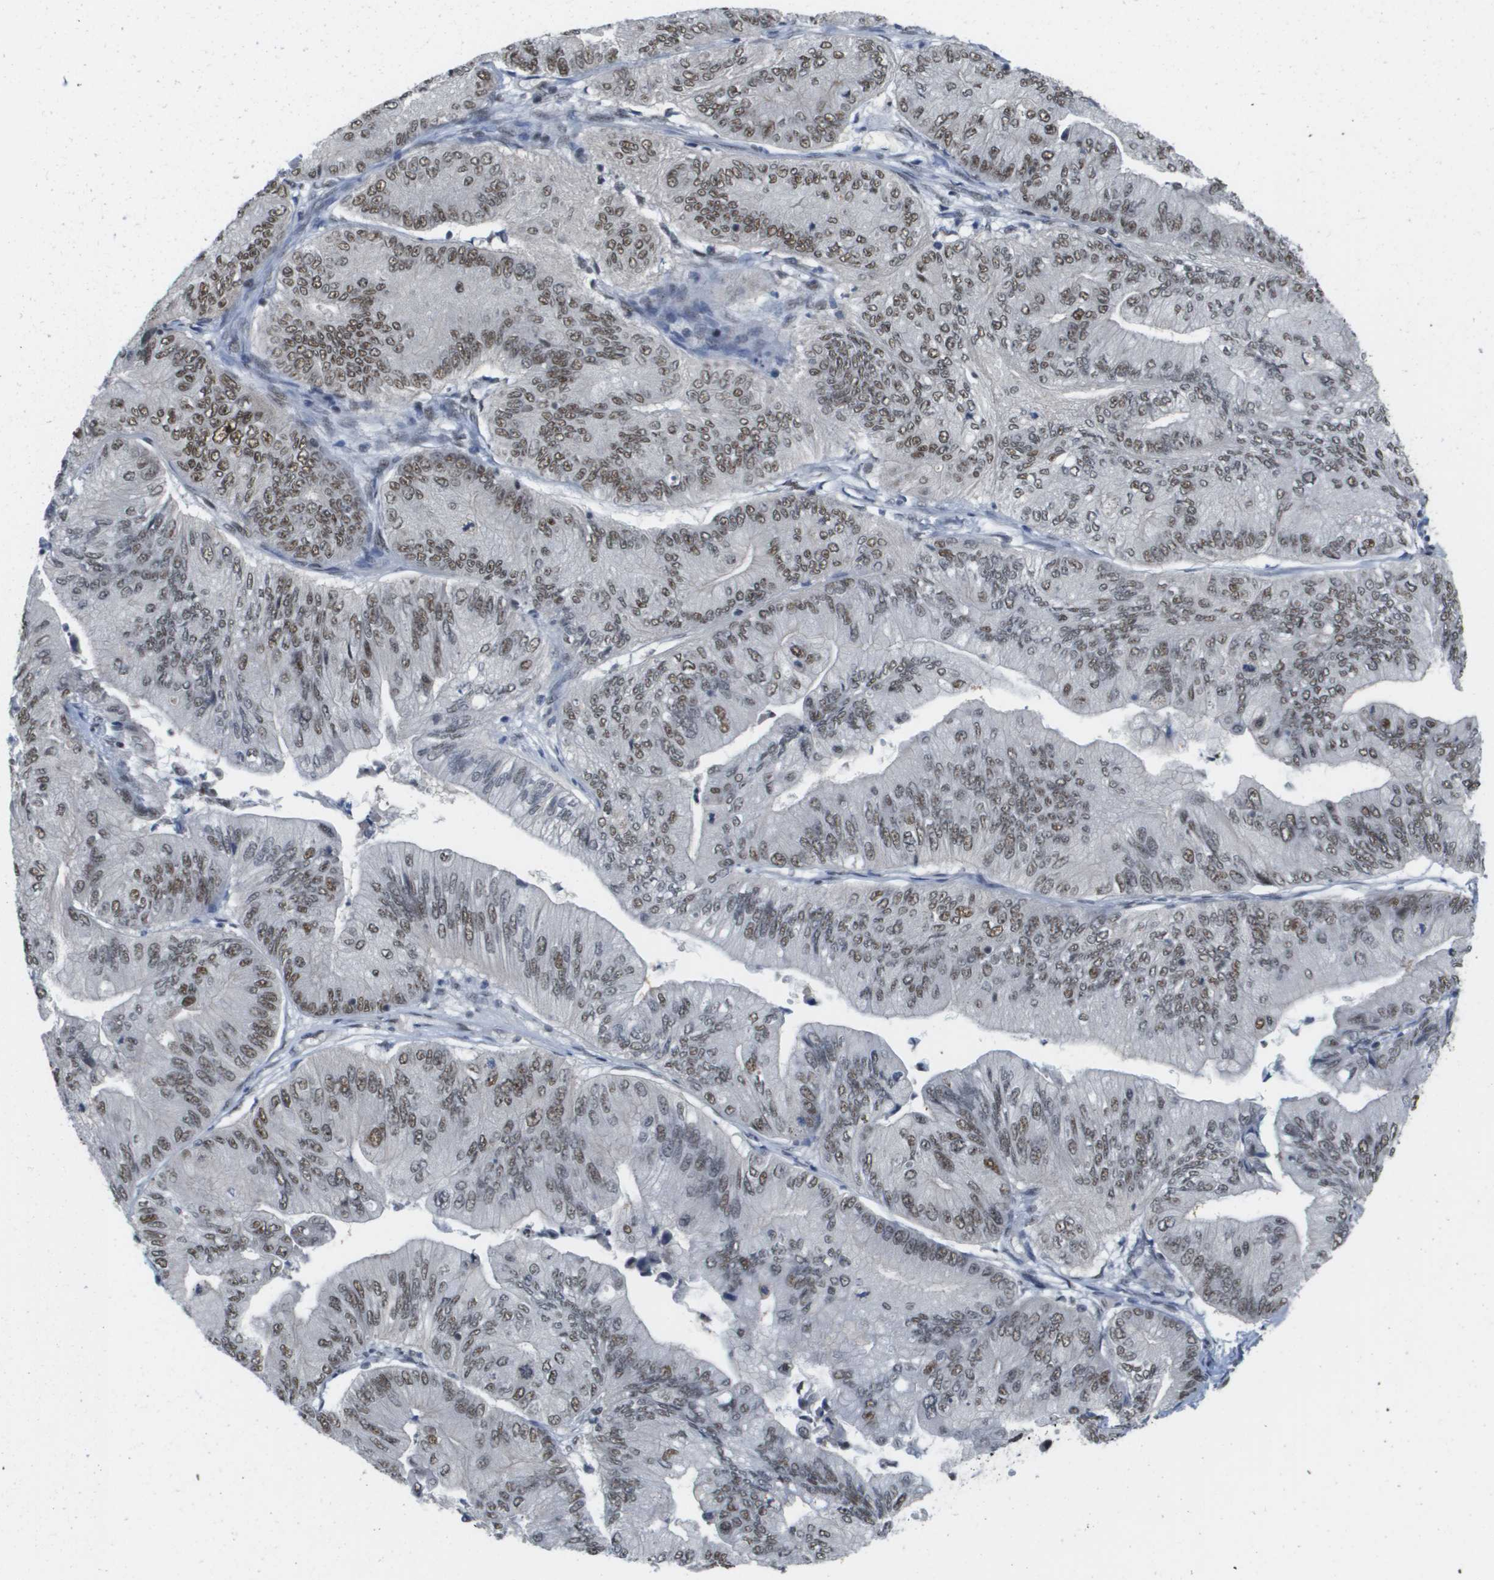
{"staining": {"intensity": "moderate", "quantity": ">75%", "location": "nuclear"}, "tissue": "ovarian cancer", "cell_type": "Tumor cells", "image_type": "cancer", "snomed": [{"axis": "morphology", "description": "Cystadenocarcinoma, mucinous, NOS"}, {"axis": "topography", "description": "Ovary"}], "caption": "A histopathology image of mucinous cystadenocarcinoma (ovarian) stained for a protein shows moderate nuclear brown staining in tumor cells. (DAB (3,3'-diaminobenzidine) = brown stain, brightfield microscopy at high magnification).", "gene": "ISY1", "patient": {"sex": "female", "age": 61}}